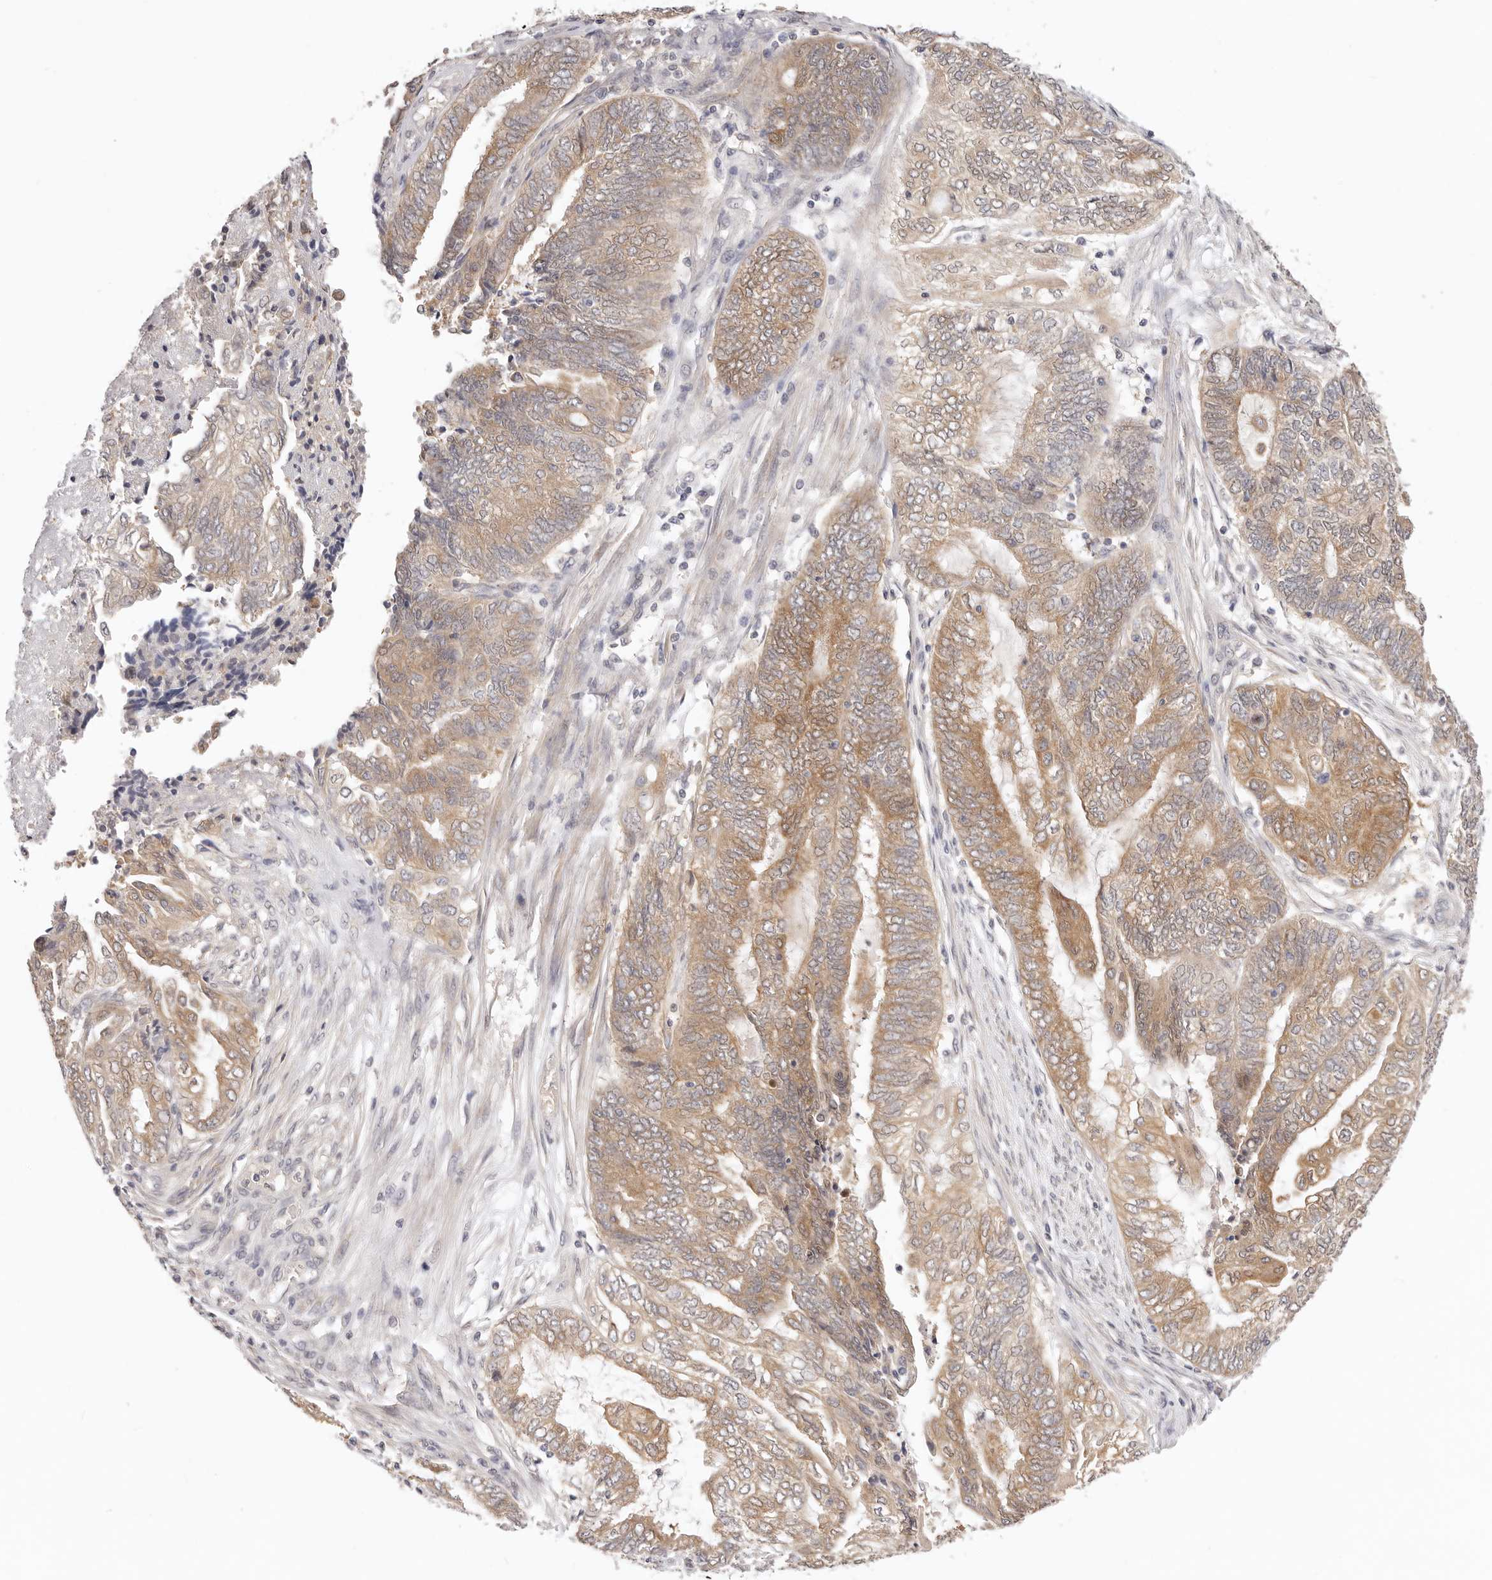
{"staining": {"intensity": "moderate", "quantity": ">75%", "location": "cytoplasmic/membranous"}, "tissue": "endometrial cancer", "cell_type": "Tumor cells", "image_type": "cancer", "snomed": [{"axis": "morphology", "description": "Adenocarcinoma, NOS"}, {"axis": "topography", "description": "Uterus"}, {"axis": "topography", "description": "Endometrium"}], "caption": "Immunohistochemistry (DAB (3,3'-diaminobenzidine)) staining of human endometrial cancer (adenocarcinoma) exhibits moderate cytoplasmic/membranous protein staining in approximately >75% of tumor cells.", "gene": "GGPS1", "patient": {"sex": "female", "age": 70}}